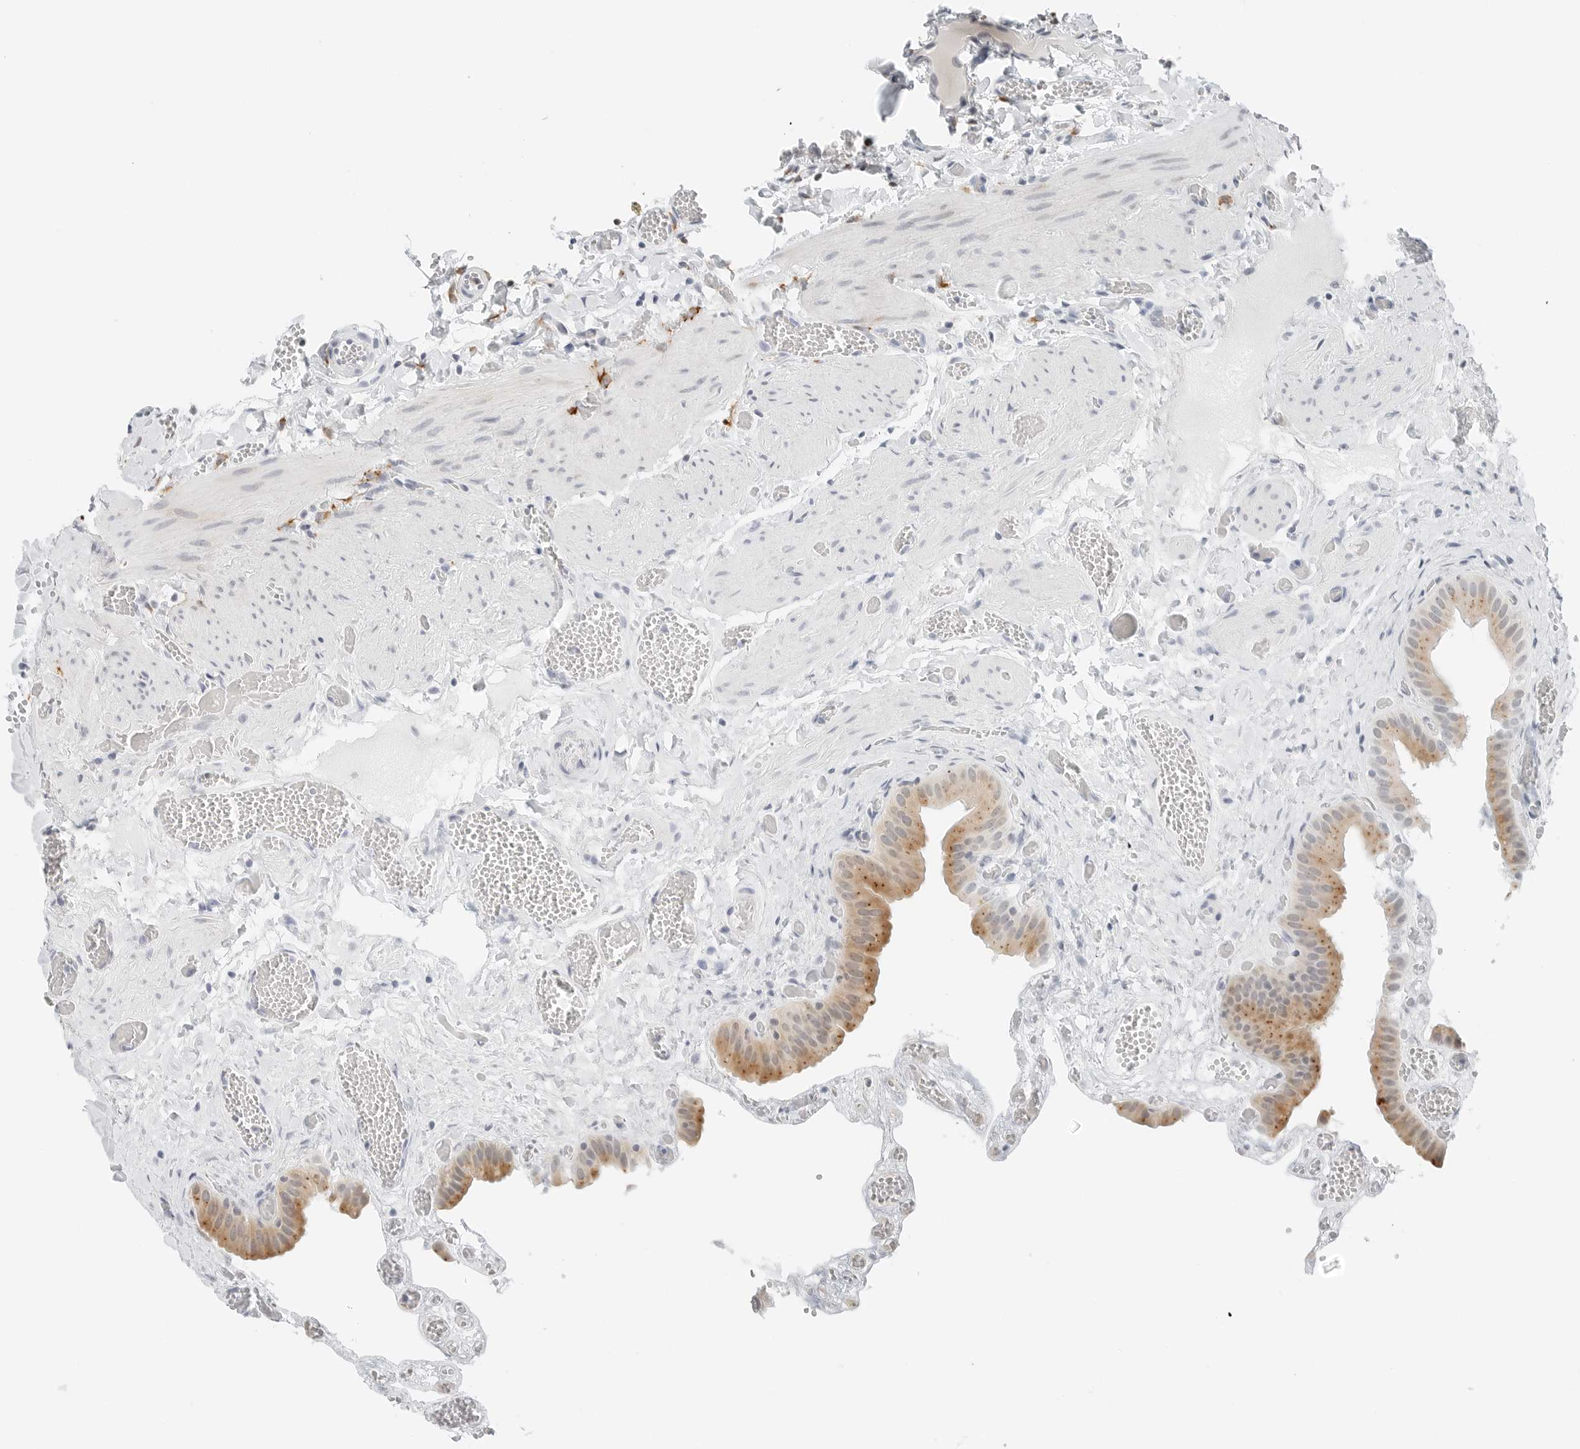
{"staining": {"intensity": "moderate", "quantity": "<25%", "location": "cytoplasmic/membranous"}, "tissue": "gallbladder", "cell_type": "Glandular cells", "image_type": "normal", "snomed": [{"axis": "morphology", "description": "Normal tissue, NOS"}, {"axis": "topography", "description": "Gallbladder"}], "caption": "A brown stain shows moderate cytoplasmic/membranous expression of a protein in glandular cells of unremarkable gallbladder.", "gene": "P4HA2", "patient": {"sex": "female", "age": 64}}